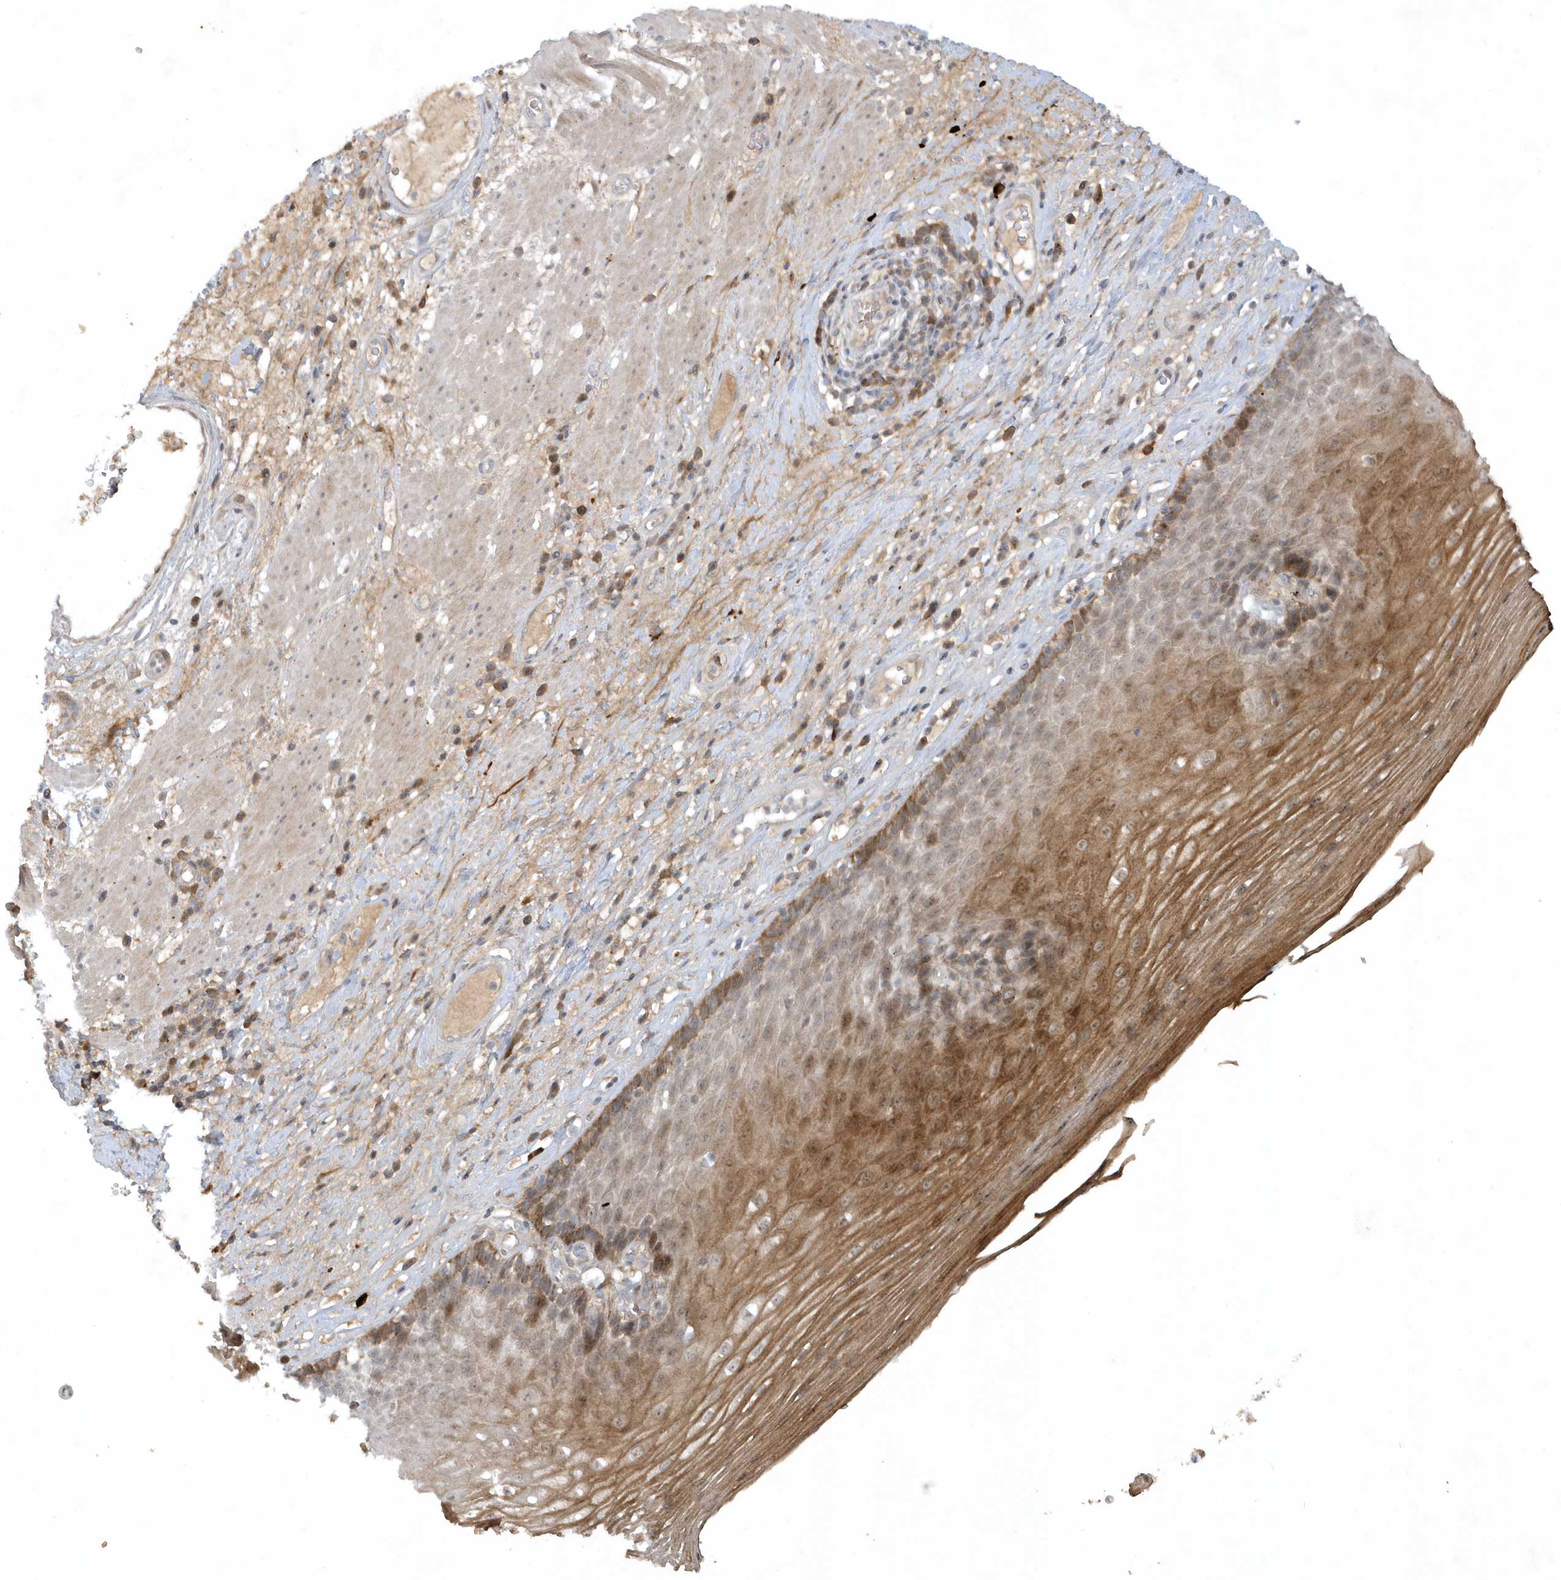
{"staining": {"intensity": "moderate", "quantity": "25%-75%", "location": "cytoplasmic/membranous"}, "tissue": "esophagus", "cell_type": "Squamous epithelial cells", "image_type": "normal", "snomed": [{"axis": "morphology", "description": "Normal tissue, NOS"}, {"axis": "topography", "description": "Esophagus"}], "caption": "This is an image of immunohistochemistry staining of normal esophagus, which shows moderate staining in the cytoplasmic/membranous of squamous epithelial cells.", "gene": "THG1L", "patient": {"sex": "male", "age": 62}}